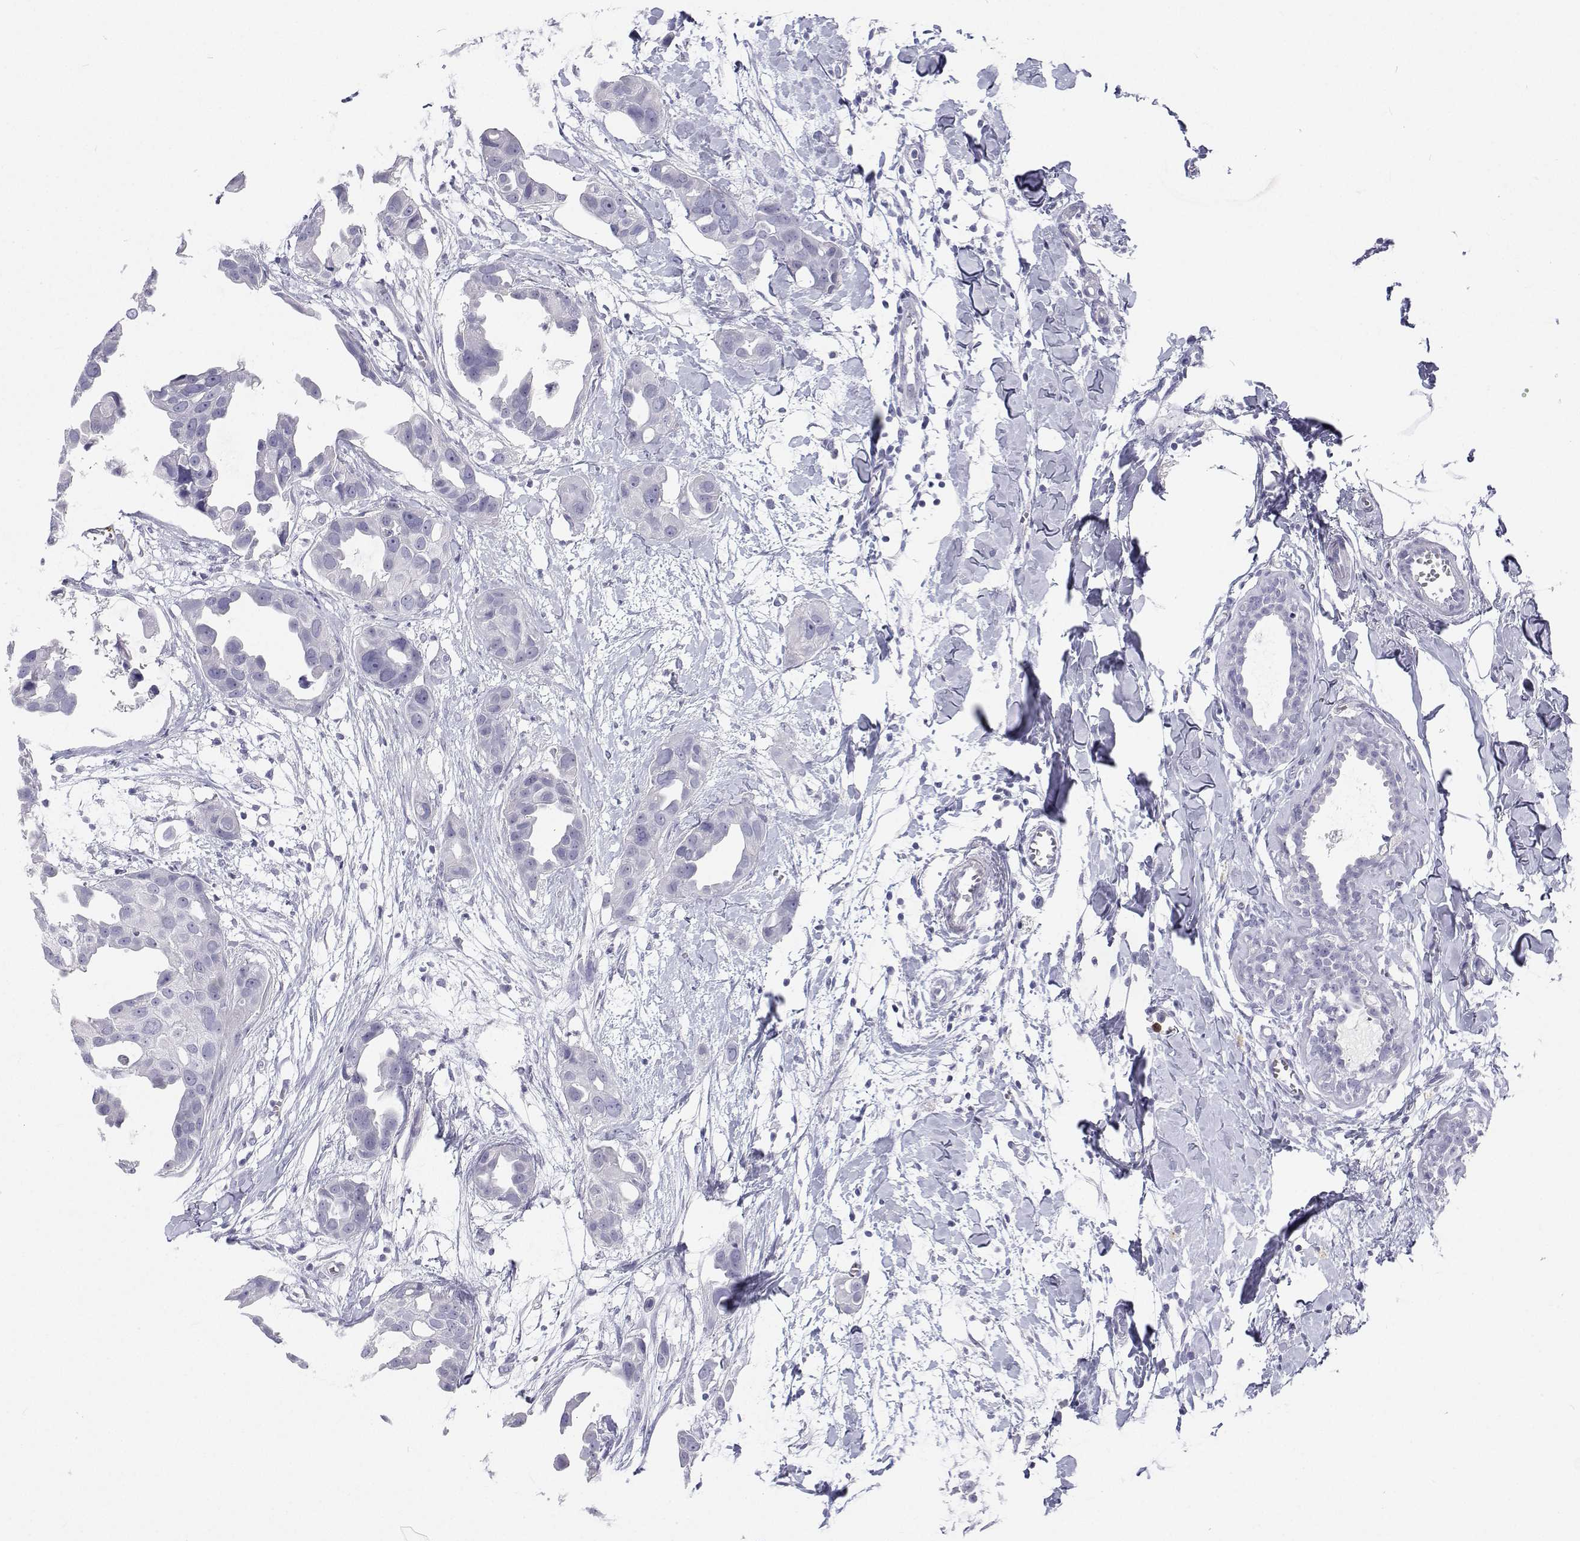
{"staining": {"intensity": "negative", "quantity": "none", "location": "none"}, "tissue": "breast cancer", "cell_type": "Tumor cells", "image_type": "cancer", "snomed": [{"axis": "morphology", "description": "Duct carcinoma"}, {"axis": "topography", "description": "Breast"}], "caption": "Tumor cells are negative for brown protein staining in breast cancer.", "gene": "SFTPB", "patient": {"sex": "female", "age": 38}}